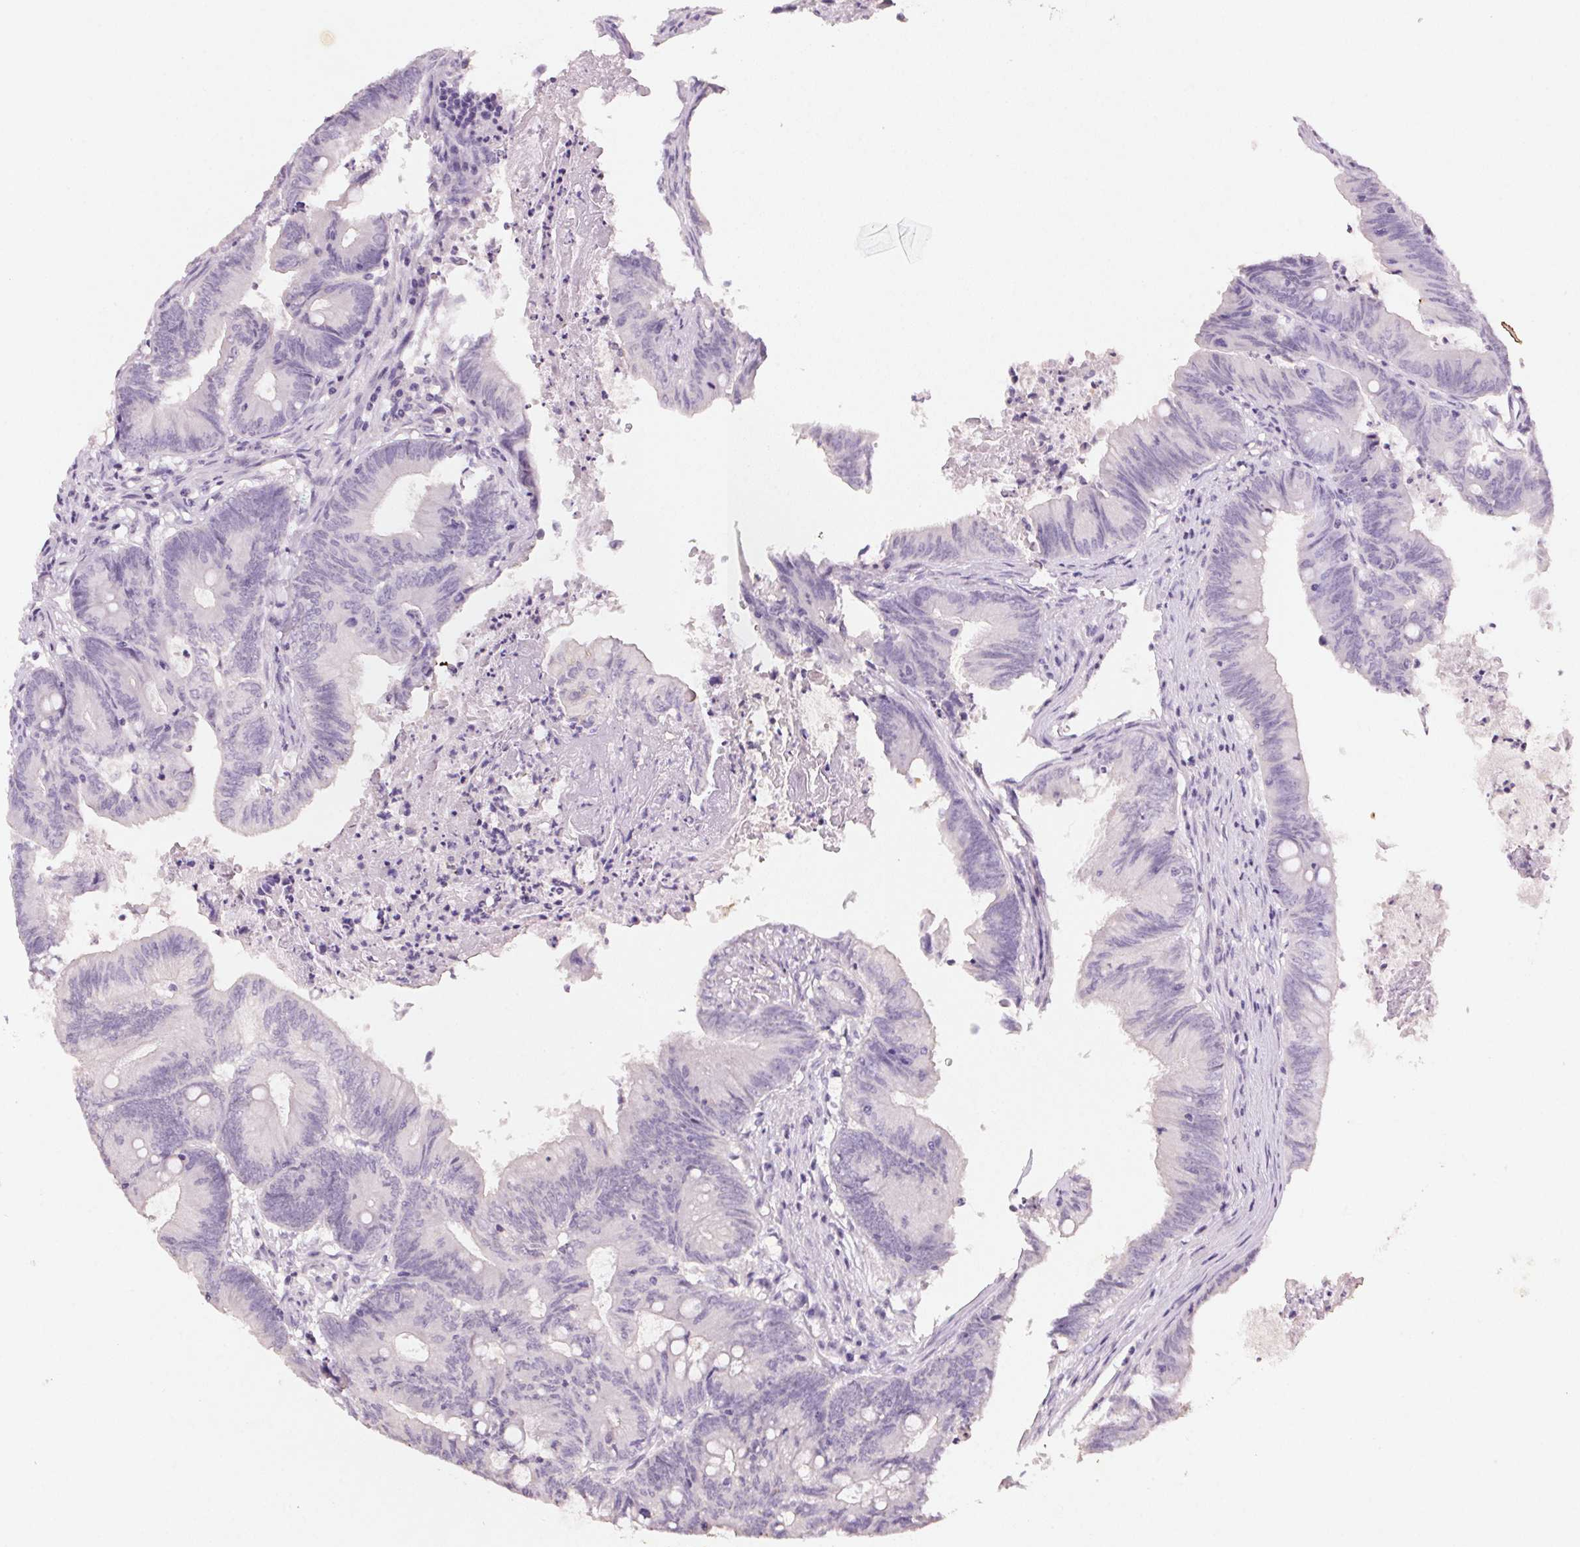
{"staining": {"intensity": "negative", "quantity": "none", "location": "none"}, "tissue": "colorectal cancer", "cell_type": "Tumor cells", "image_type": "cancer", "snomed": [{"axis": "morphology", "description": "Adenocarcinoma, NOS"}, {"axis": "topography", "description": "Colon"}], "caption": "This is an IHC photomicrograph of colorectal cancer (adenocarcinoma). There is no positivity in tumor cells.", "gene": "CXCL5", "patient": {"sex": "female", "age": 70}}